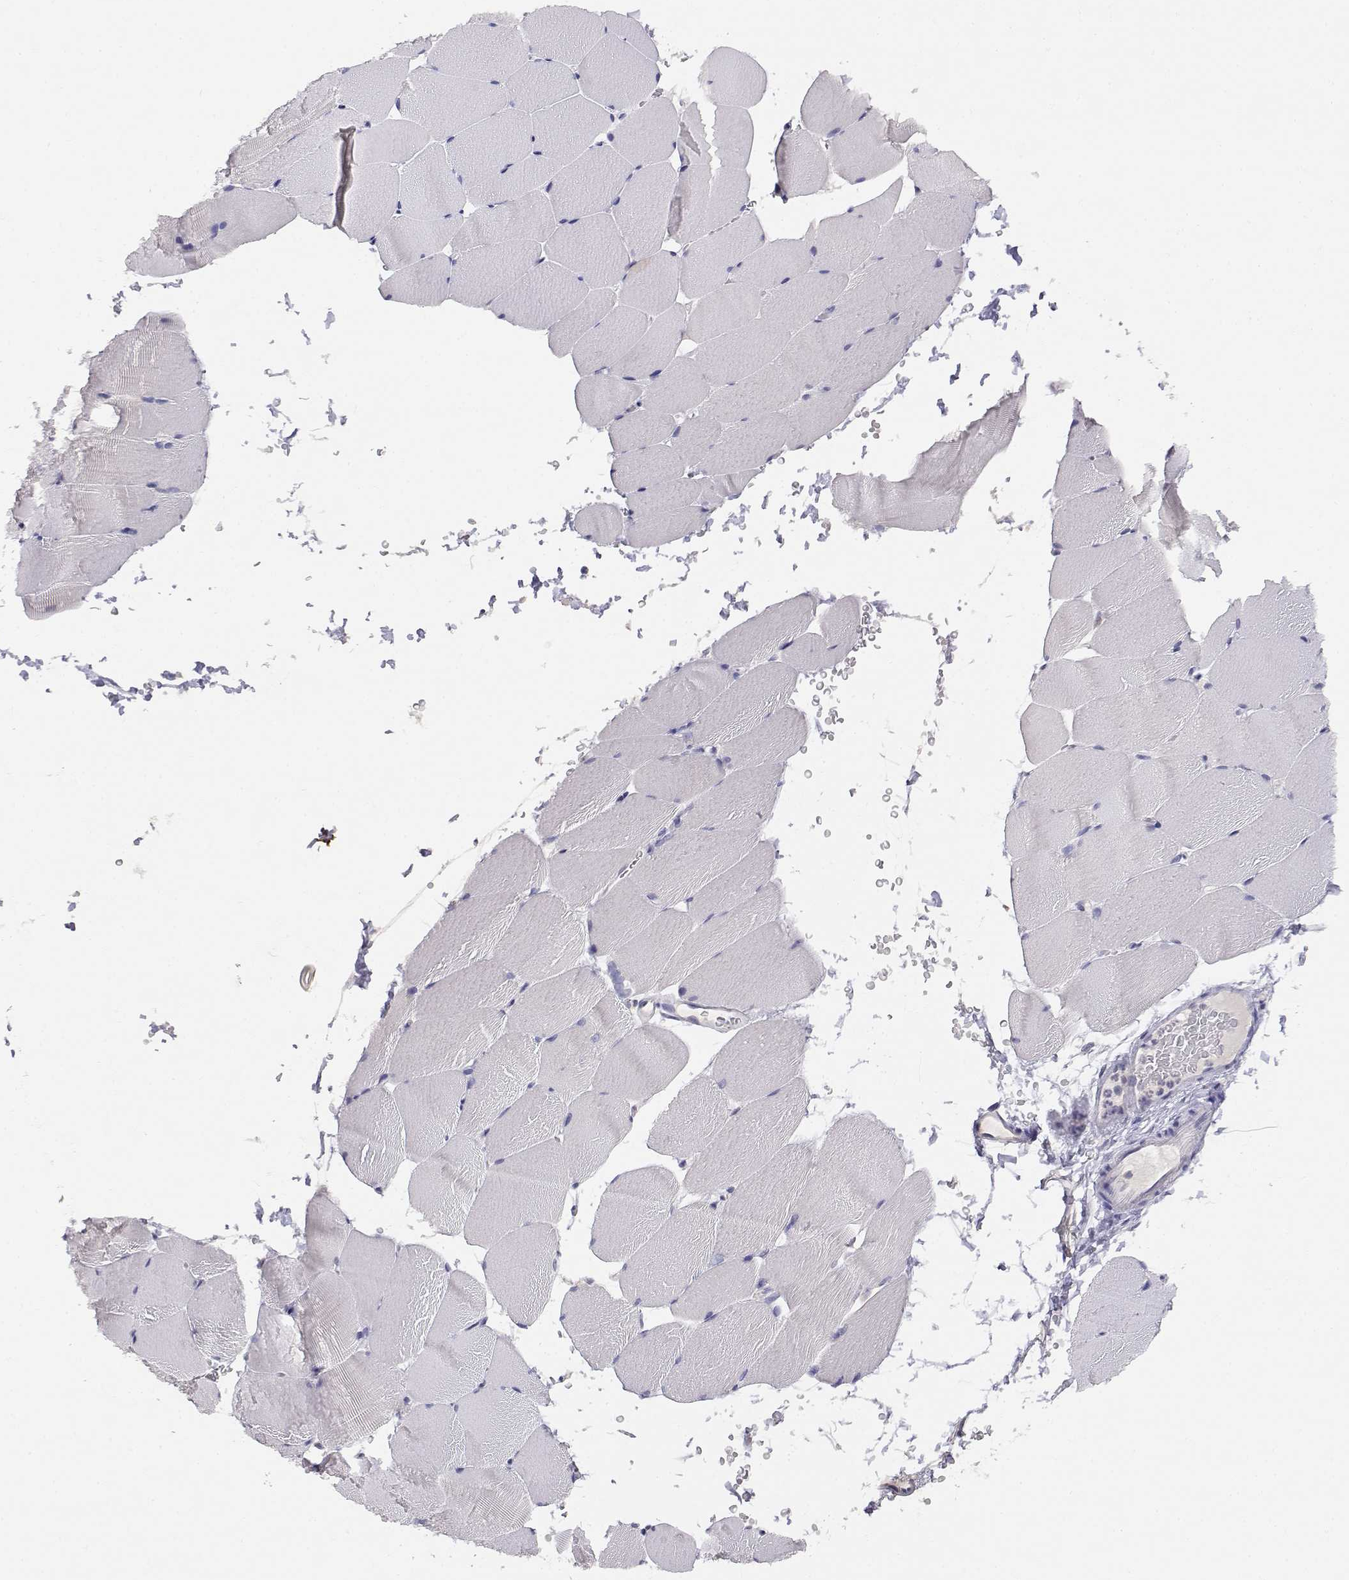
{"staining": {"intensity": "negative", "quantity": "none", "location": "none"}, "tissue": "skeletal muscle", "cell_type": "Myocytes", "image_type": "normal", "snomed": [{"axis": "morphology", "description": "Normal tissue, NOS"}, {"axis": "topography", "description": "Skeletal muscle"}], "caption": "IHC histopathology image of benign skeletal muscle: skeletal muscle stained with DAB (3,3'-diaminobenzidine) shows no significant protein expression in myocytes. (Stains: DAB (3,3'-diaminobenzidine) immunohistochemistry (IHC) with hematoxylin counter stain, Microscopy: brightfield microscopy at high magnification).", "gene": "ADA", "patient": {"sex": "female", "age": 37}}